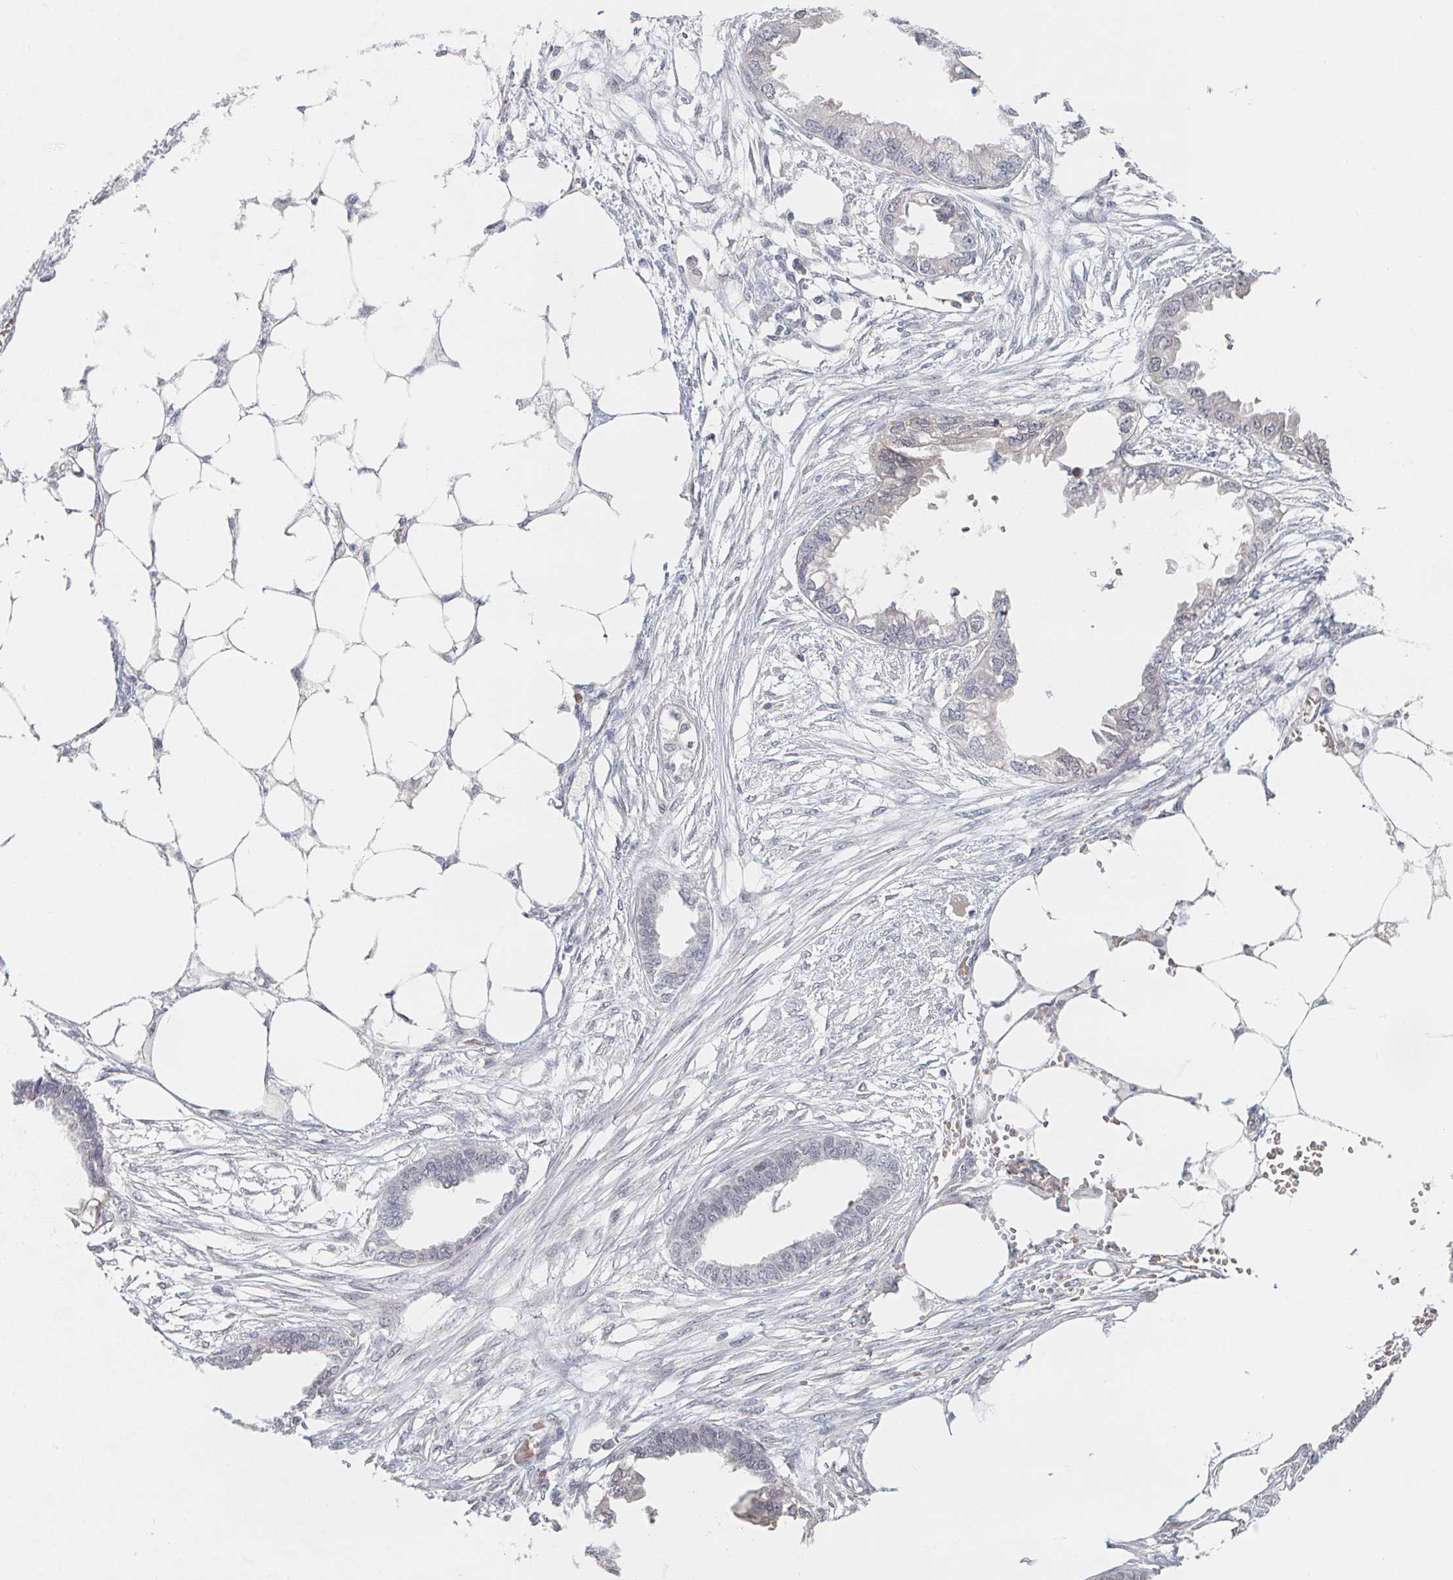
{"staining": {"intensity": "negative", "quantity": "none", "location": "none"}, "tissue": "endometrial cancer", "cell_type": "Tumor cells", "image_type": "cancer", "snomed": [{"axis": "morphology", "description": "Adenocarcinoma, NOS"}, {"axis": "morphology", "description": "Adenocarcinoma, metastatic, NOS"}, {"axis": "topography", "description": "Adipose tissue"}, {"axis": "topography", "description": "Endometrium"}], "caption": "High power microscopy image of an immunohistochemistry image of adenocarcinoma (endometrial), revealing no significant expression in tumor cells. (DAB (3,3'-diaminobenzidine) immunohistochemistry with hematoxylin counter stain).", "gene": "CHD2", "patient": {"sex": "female", "age": 67}}